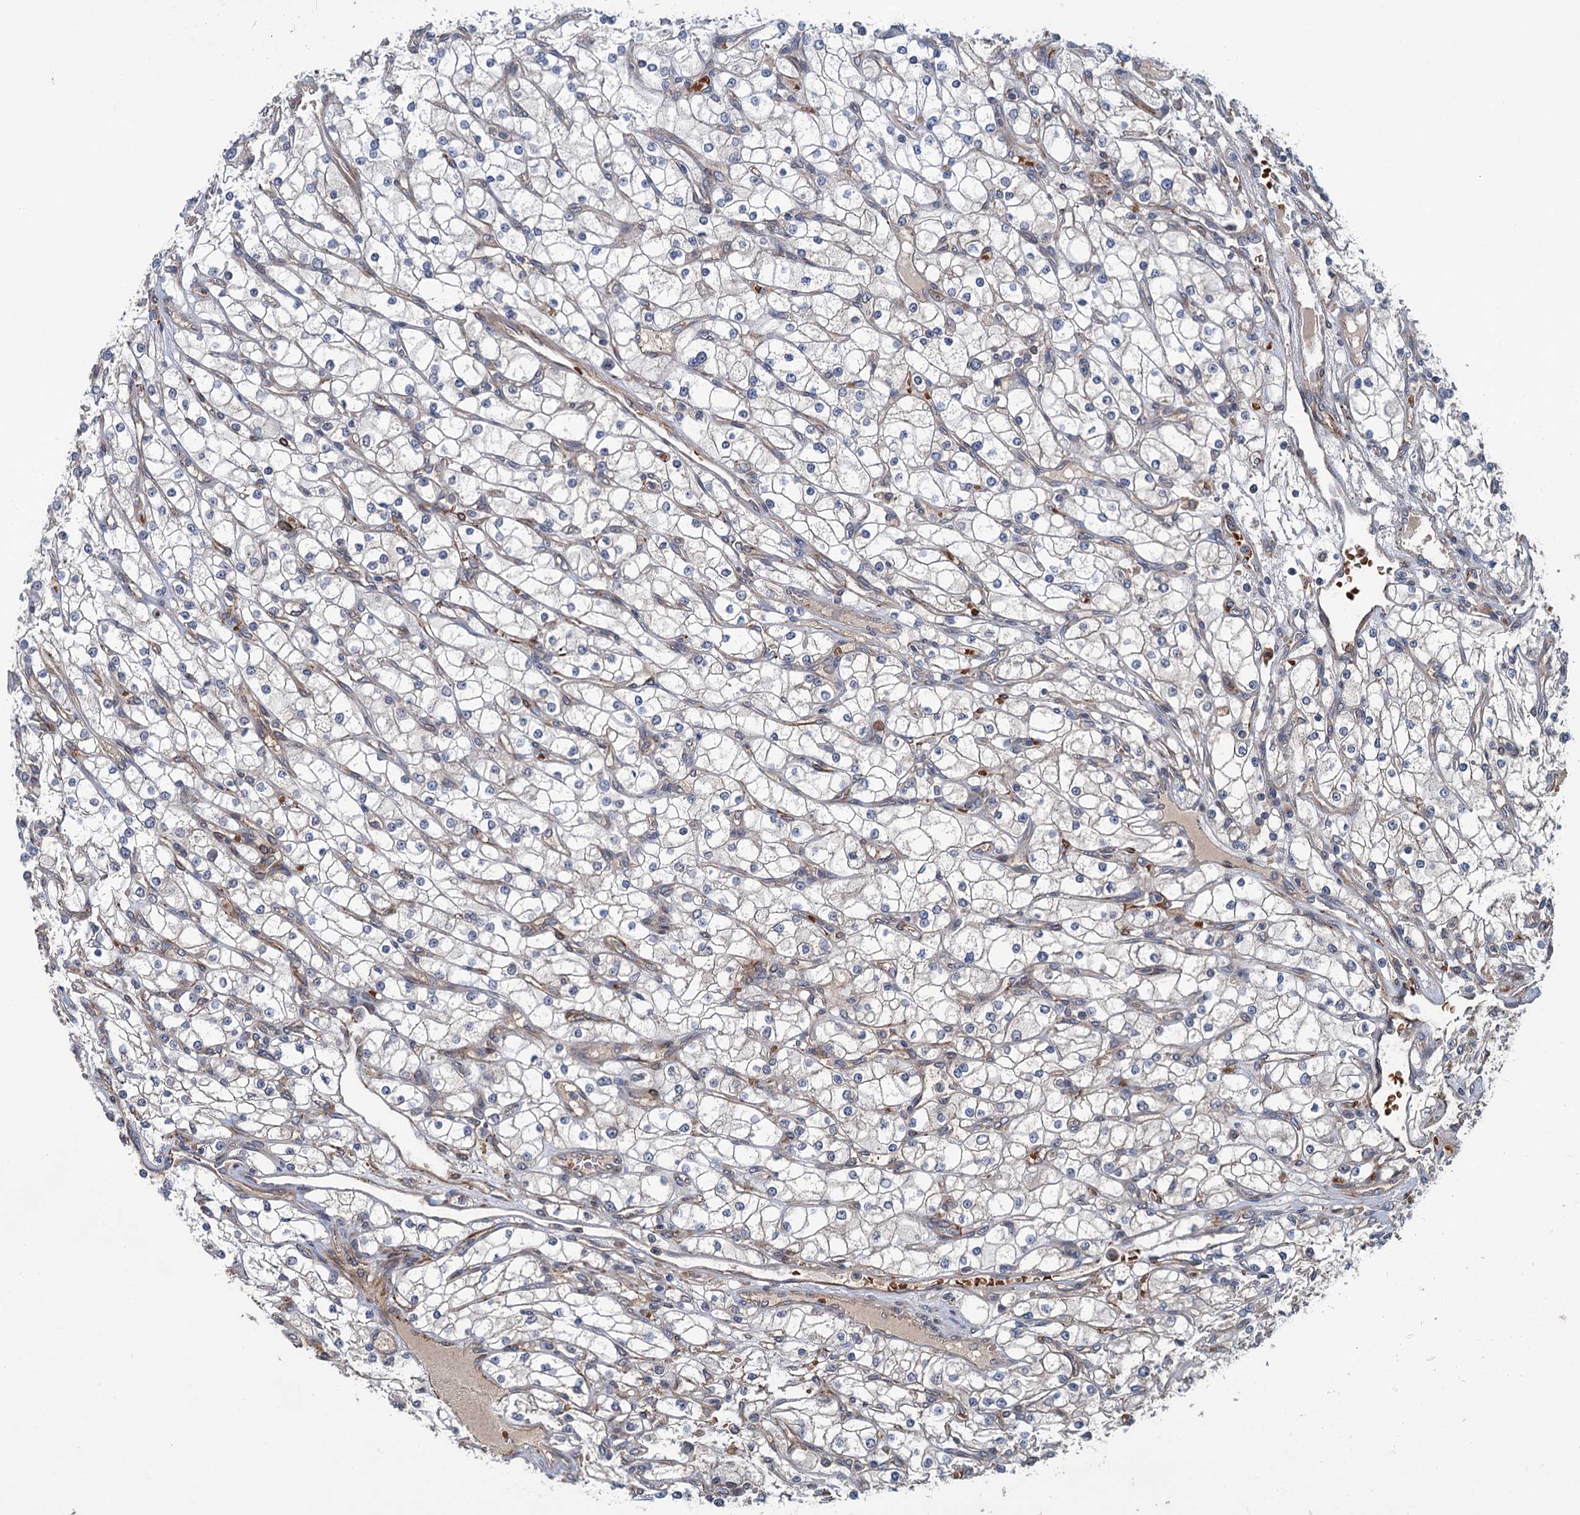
{"staining": {"intensity": "negative", "quantity": "none", "location": "none"}, "tissue": "renal cancer", "cell_type": "Tumor cells", "image_type": "cancer", "snomed": [{"axis": "morphology", "description": "Adenocarcinoma, NOS"}, {"axis": "topography", "description": "Kidney"}], "caption": "This is an immunohistochemistry (IHC) photomicrograph of renal cancer. There is no expression in tumor cells.", "gene": "PKN2", "patient": {"sex": "male", "age": 80}}